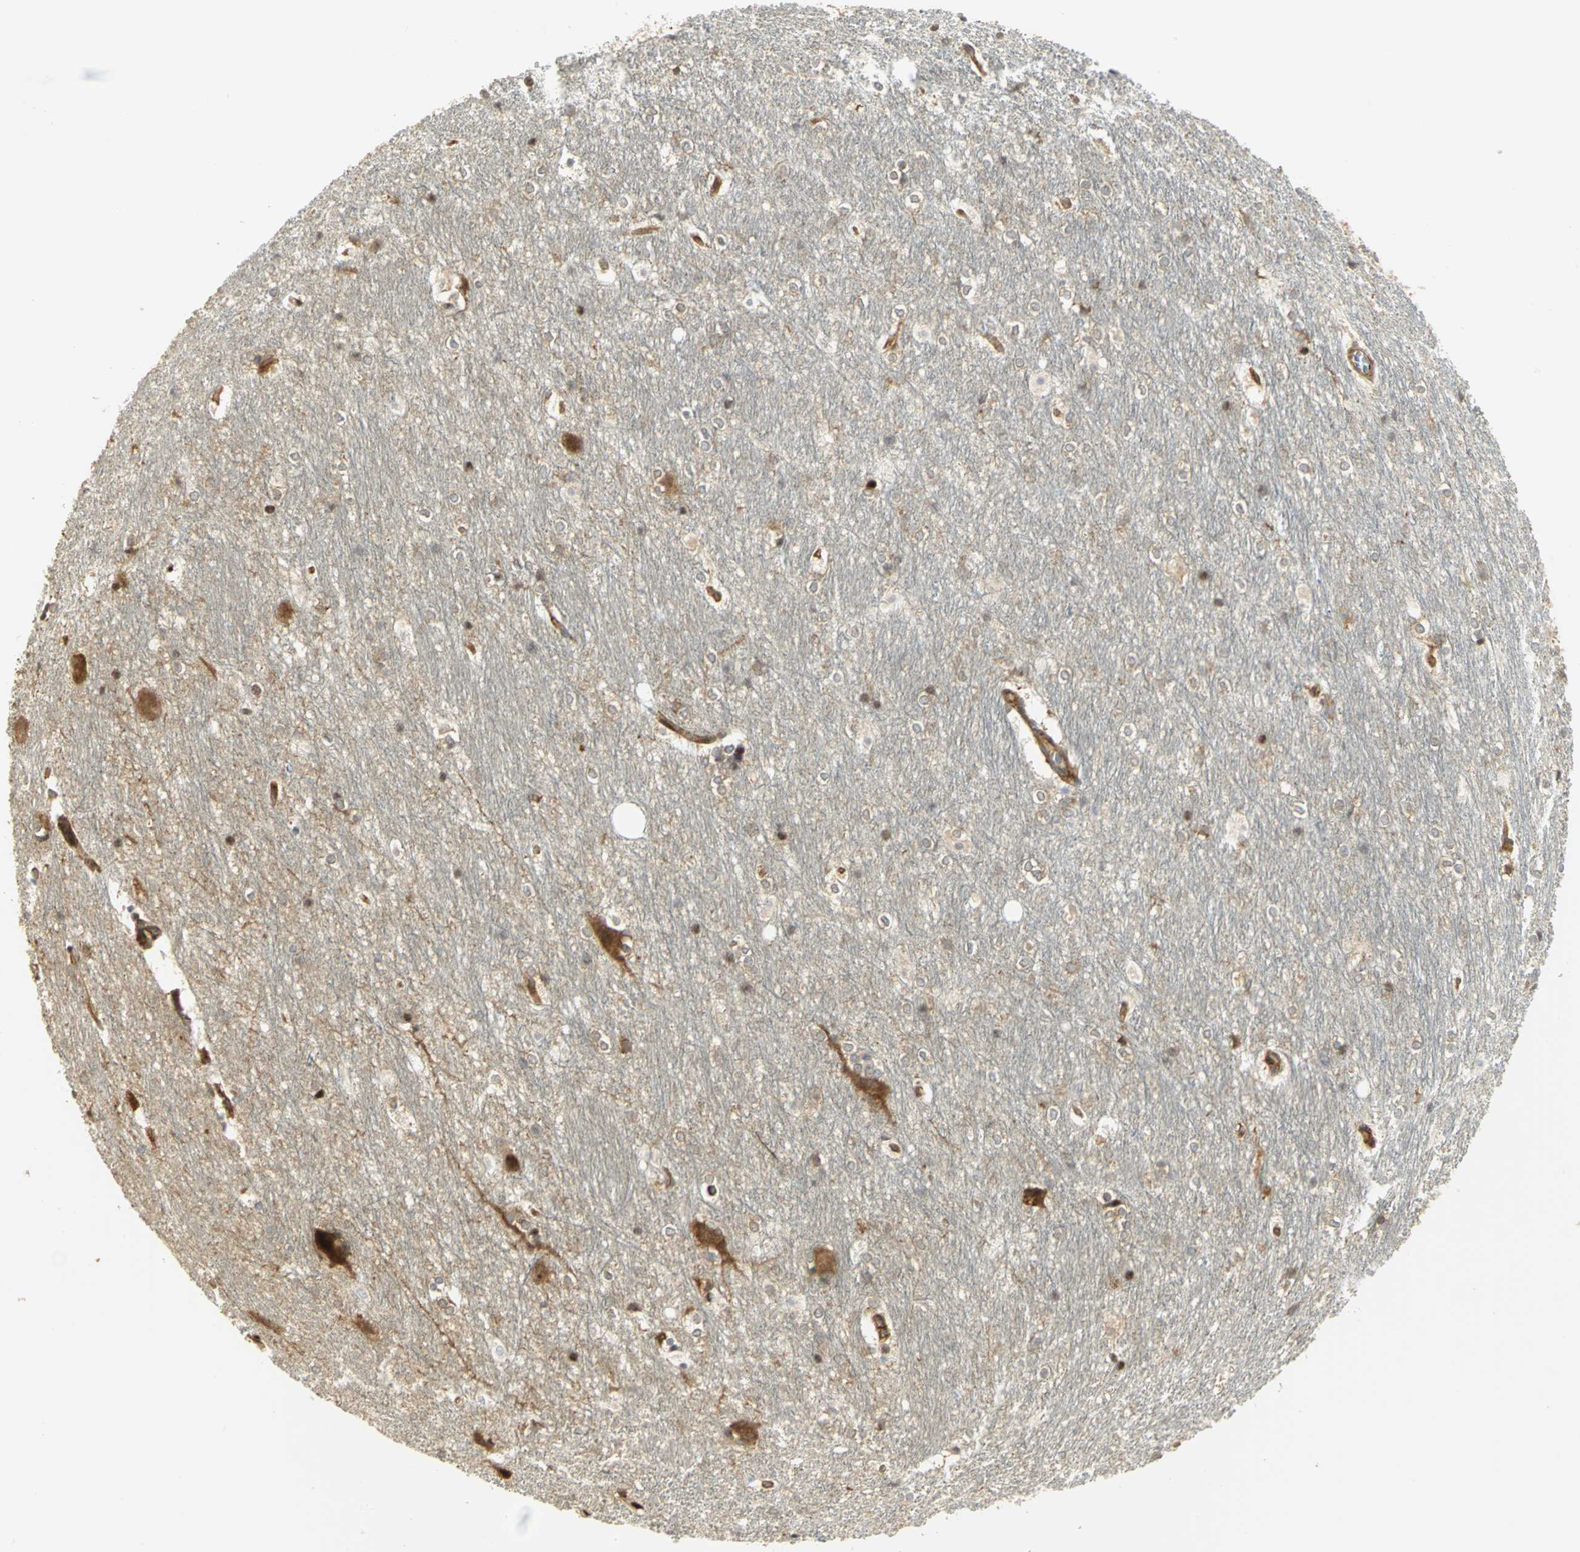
{"staining": {"intensity": "moderate", "quantity": "25%-75%", "location": "cytoplasmic/membranous,nuclear"}, "tissue": "hippocampus", "cell_type": "Glial cells", "image_type": "normal", "snomed": [{"axis": "morphology", "description": "Normal tissue, NOS"}, {"axis": "topography", "description": "Hippocampus"}], "caption": "An immunohistochemistry (IHC) micrograph of normal tissue is shown. Protein staining in brown highlights moderate cytoplasmic/membranous,nuclear positivity in hippocampus within glial cells. The staining is performed using DAB (3,3'-diaminobenzidine) brown chromogen to label protein expression. The nuclei are counter-stained blue using hematoxylin.", "gene": "EEA1", "patient": {"sex": "female", "age": 19}}